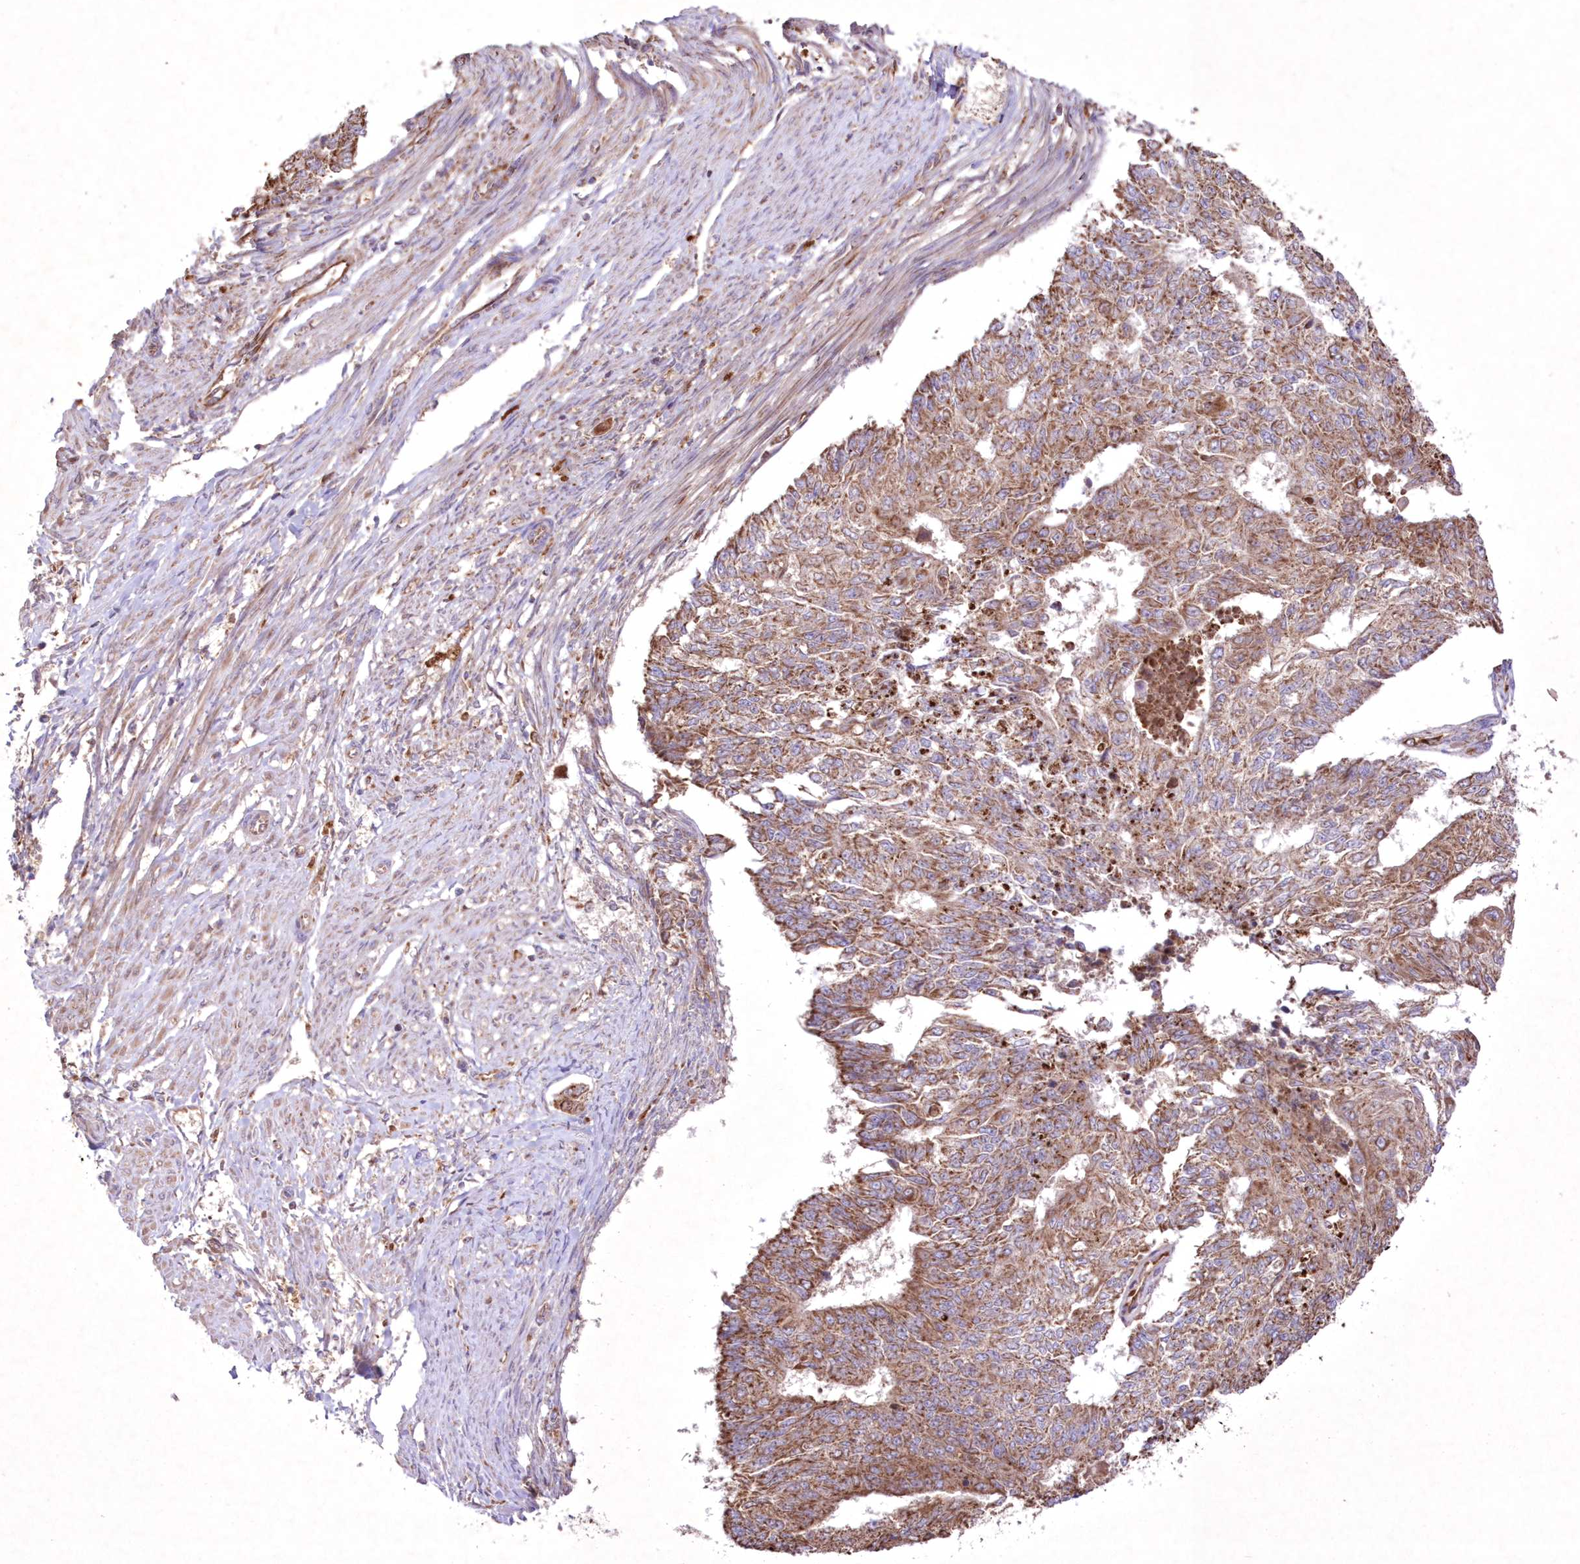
{"staining": {"intensity": "moderate", "quantity": ">75%", "location": "cytoplasmic/membranous"}, "tissue": "endometrial cancer", "cell_type": "Tumor cells", "image_type": "cancer", "snomed": [{"axis": "morphology", "description": "Adenocarcinoma, NOS"}, {"axis": "topography", "description": "Endometrium"}], "caption": "Immunohistochemistry (IHC) of endometrial adenocarcinoma displays medium levels of moderate cytoplasmic/membranous positivity in about >75% of tumor cells.", "gene": "FCHO2", "patient": {"sex": "female", "age": 32}}